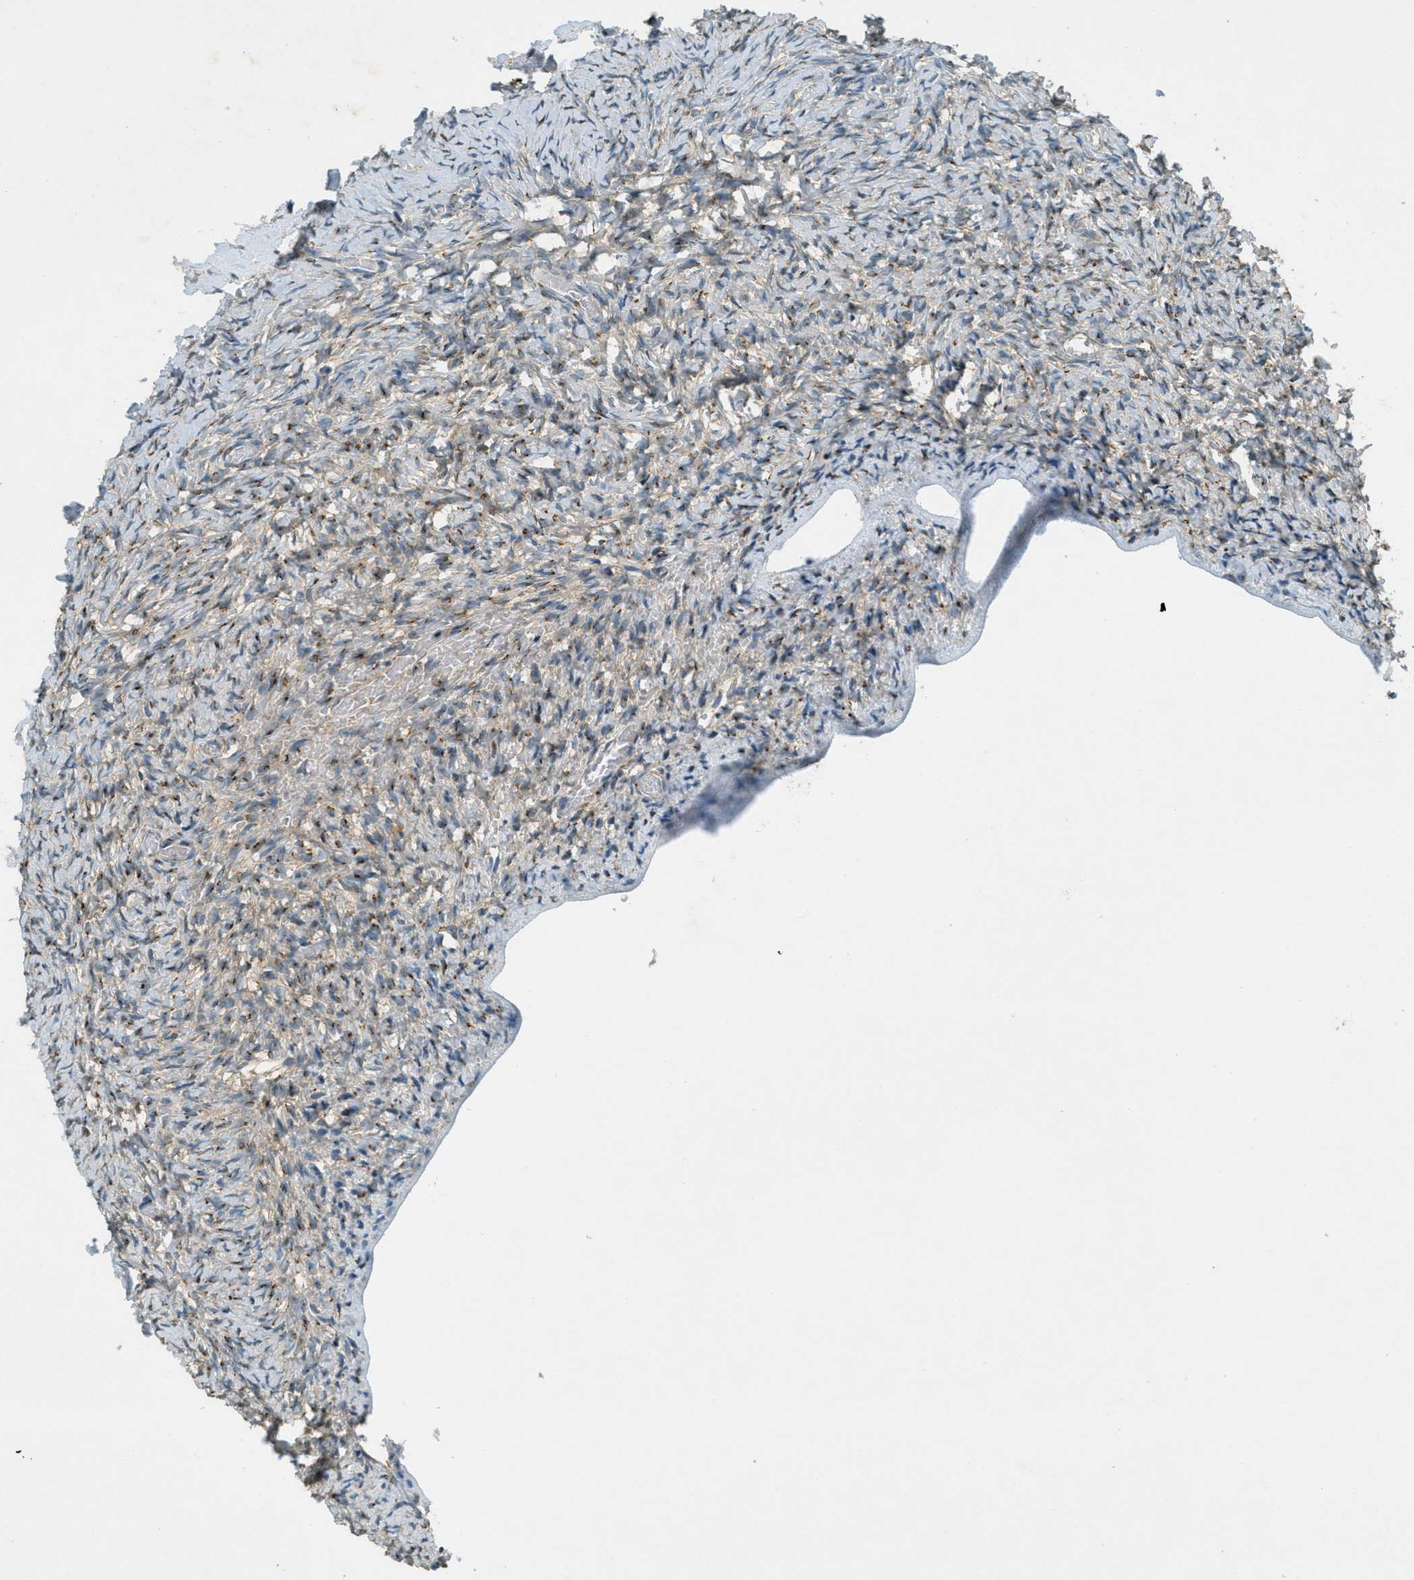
{"staining": {"intensity": "moderate", "quantity": "<25%", "location": "cytoplasmic/membranous"}, "tissue": "ovary", "cell_type": "Ovarian stroma cells", "image_type": "normal", "snomed": [{"axis": "morphology", "description": "Normal tissue, NOS"}, {"axis": "topography", "description": "Ovary"}], "caption": "The histopathology image exhibits staining of normal ovary, revealing moderate cytoplasmic/membranous protein expression (brown color) within ovarian stroma cells.", "gene": "NUDT4B", "patient": {"sex": "female", "age": 27}}